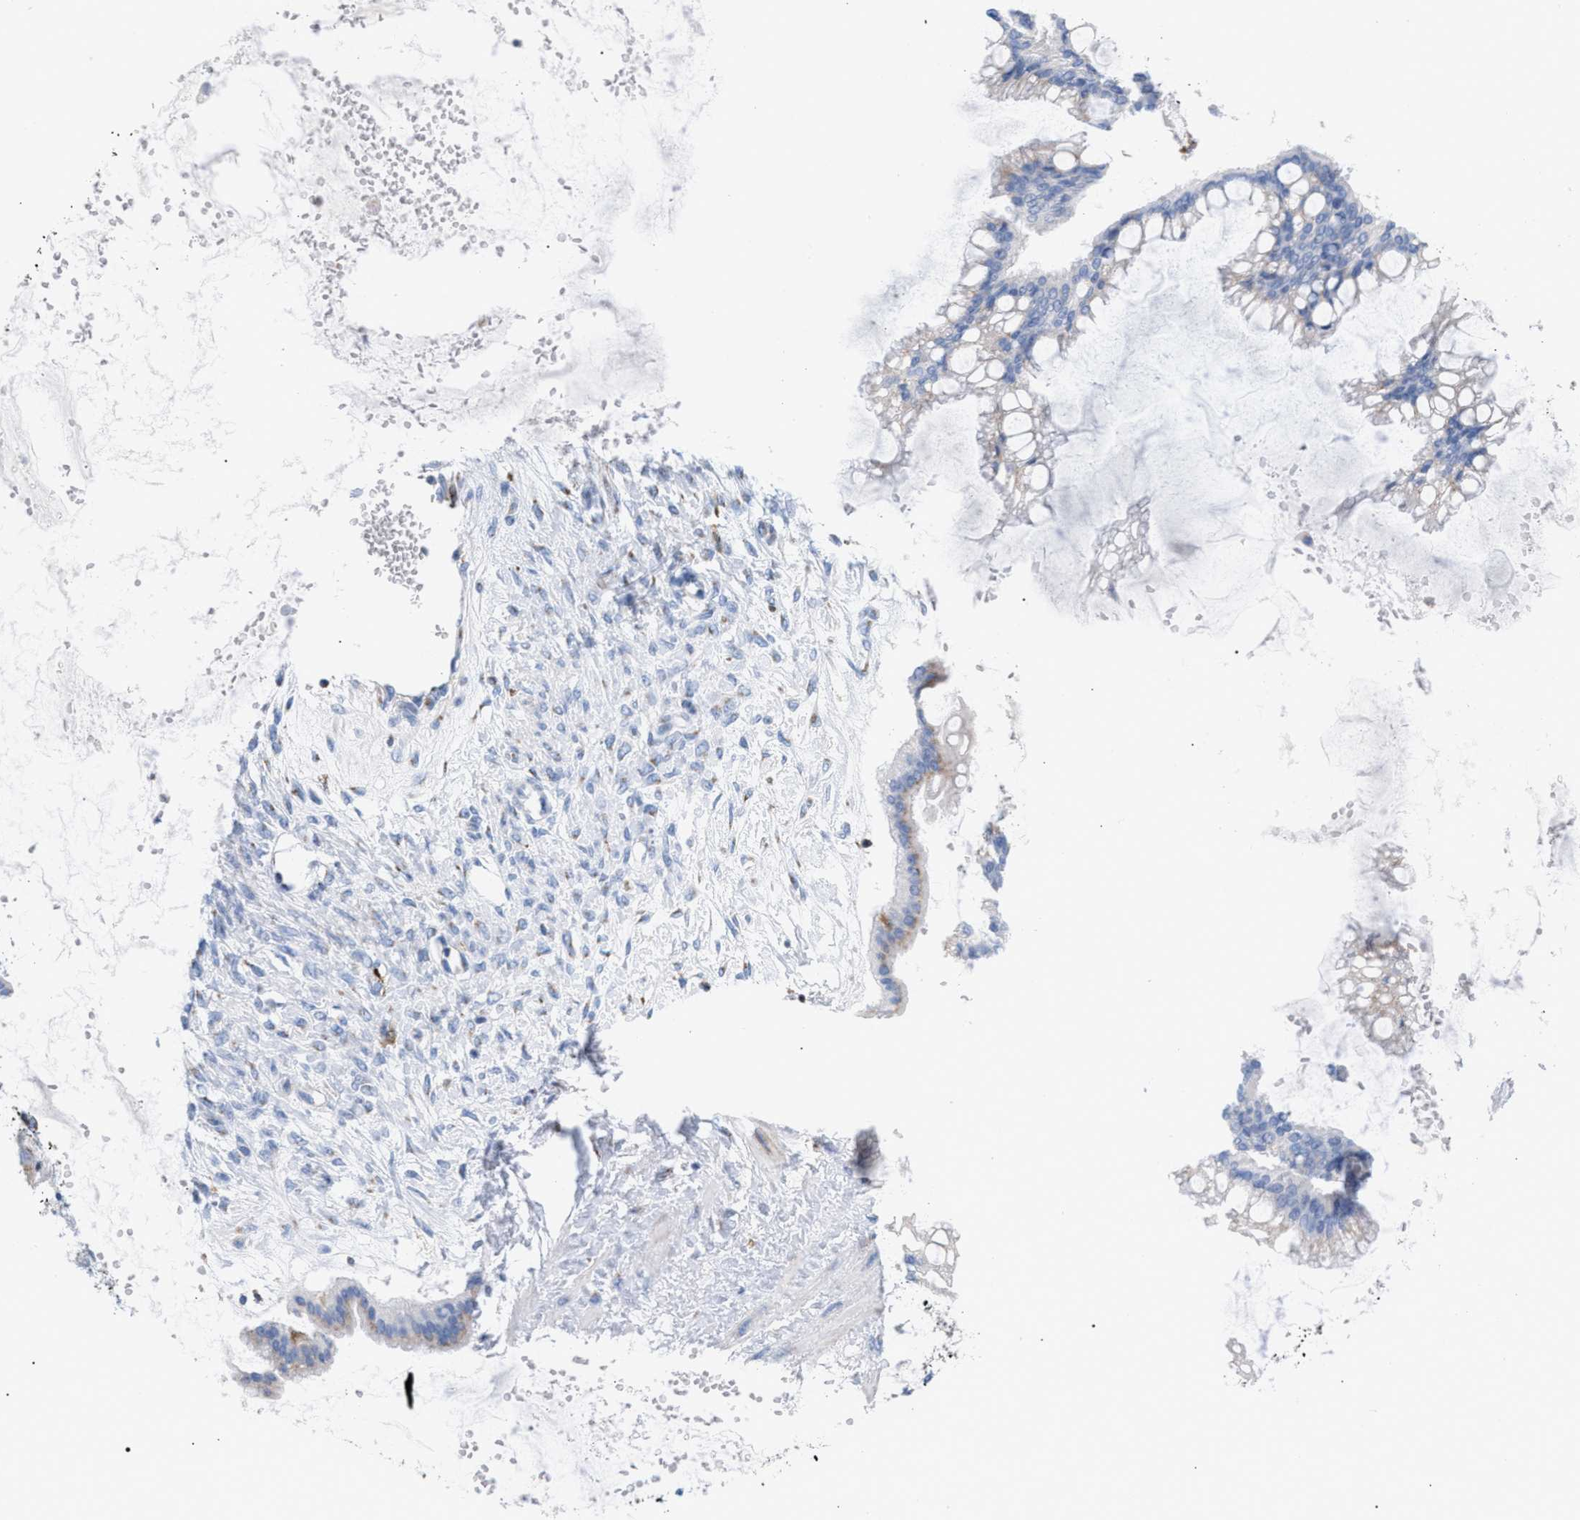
{"staining": {"intensity": "moderate", "quantity": "<25%", "location": "cytoplasmic/membranous"}, "tissue": "ovarian cancer", "cell_type": "Tumor cells", "image_type": "cancer", "snomed": [{"axis": "morphology", "description": "Cystadenocarcinoma, mucinous, NOS"}, {"axis": "topography", "description": "Ovary"}], "caption": "Immunohistochemistry (IHC) photomicrograph of human ovarian cancer (mucinous cystadenocarcinoma) stained for a protein (brown), which reveals low levels of moderate cytoplasmic/membranous expression in about <25% of tumor cells.", "gene": "TACC3", "patient": {"sex": "female", "age": 73}}